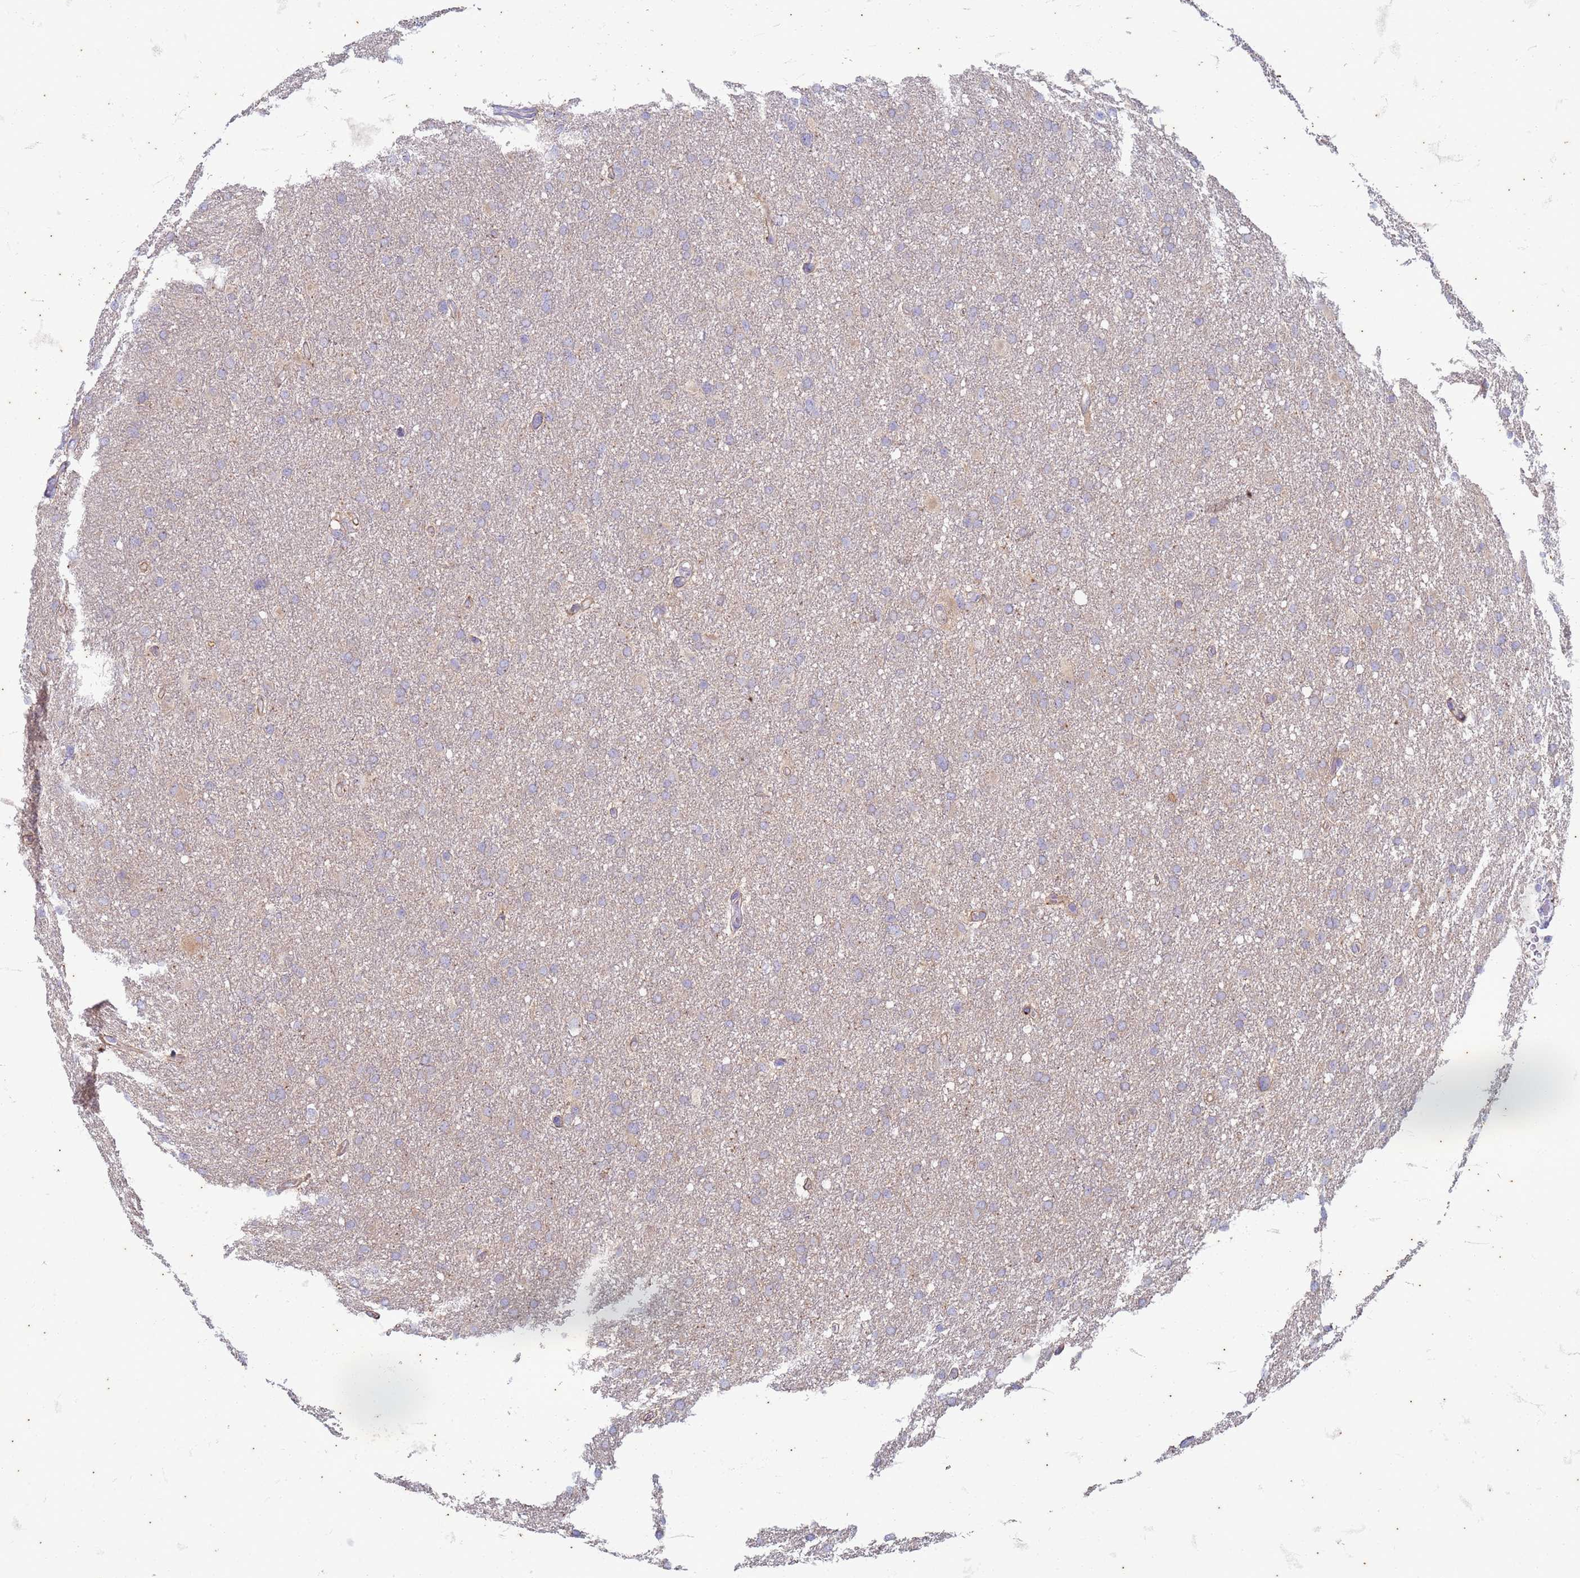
{"staining": {"intensity": "negative", "quantity": "none", "location": "none"}, "tissue": "glioma", "cell_type": "Tumor cells", "image_type": "cancer", "snomed": [{"axis": "morphology", "description": "Glioma, malignant, High grade"}, {"axis": "topography", "description": "Cerebral cortex"}], "caption": "This is a micrograph of IHC staining of glioma, which shows no staining in tumor cells.", "gene": "SUCO", "patient": {"sex": "female", "age": 36}}